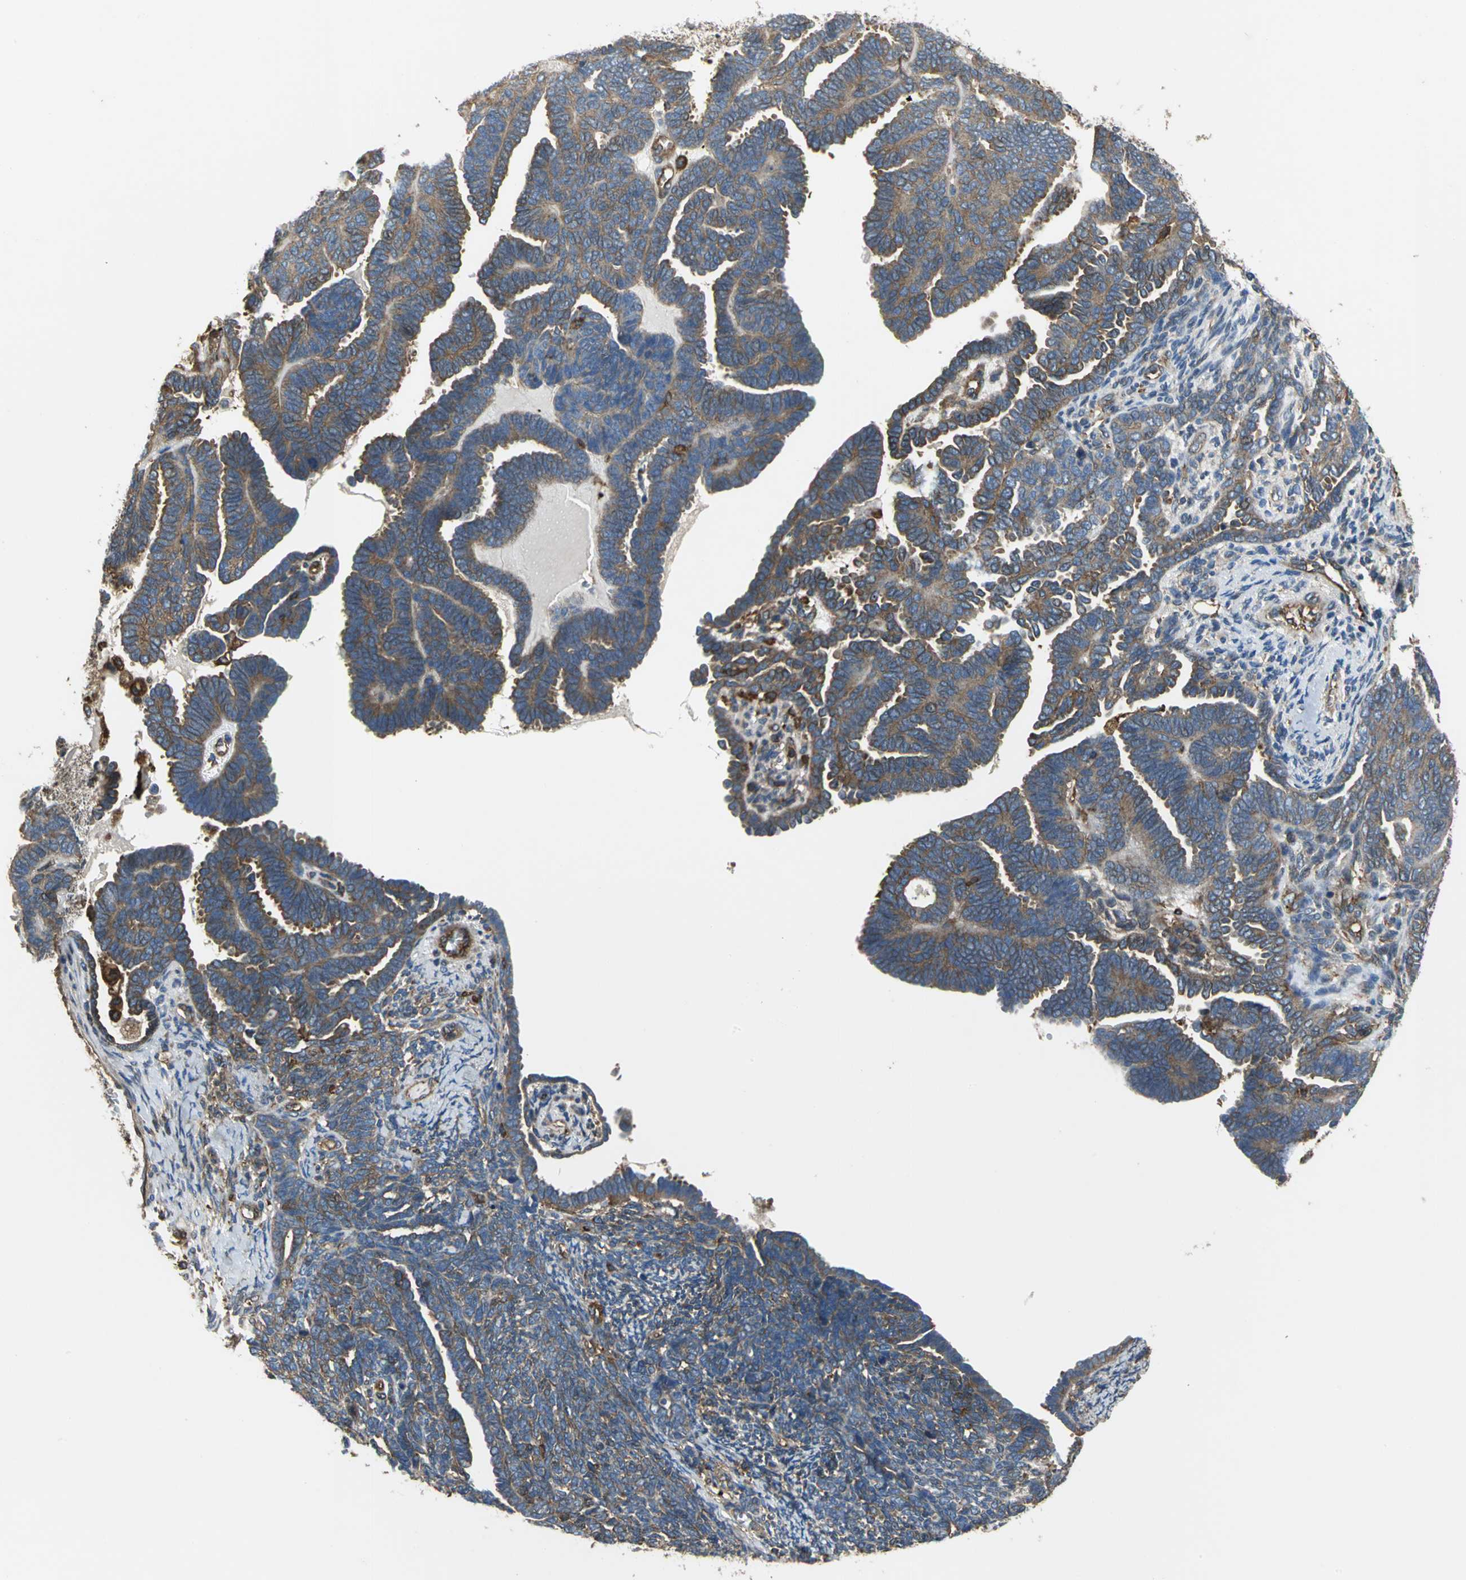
{"staining": {"intensity": "moderate", "quantity": ">75%", "location": "cytoplasmic/membranous"}, "tissue": "endometrial cancer", "cell_type": "Tumor cells", "image_type": "cancer", "snomed": [{"axis": "morphology", "description": "Neoplasm, malignant, NOS"}, {"axis": "topography", "description": "Endometrium"}], "caption": "Immunohistochemistry (IHC) micrograph of neoplastic tissue: human endometrial malignant neoplasm stained using immunohistochemistry (IHC) shows medium levels of moderate protein expression localized specifically in the cytoplasmic/membranous of tumor cells, appearing as a cytoplasmic/membranous brown color.", "gene": "TLN1", "patient": {"sex": "female", "age": 74}}